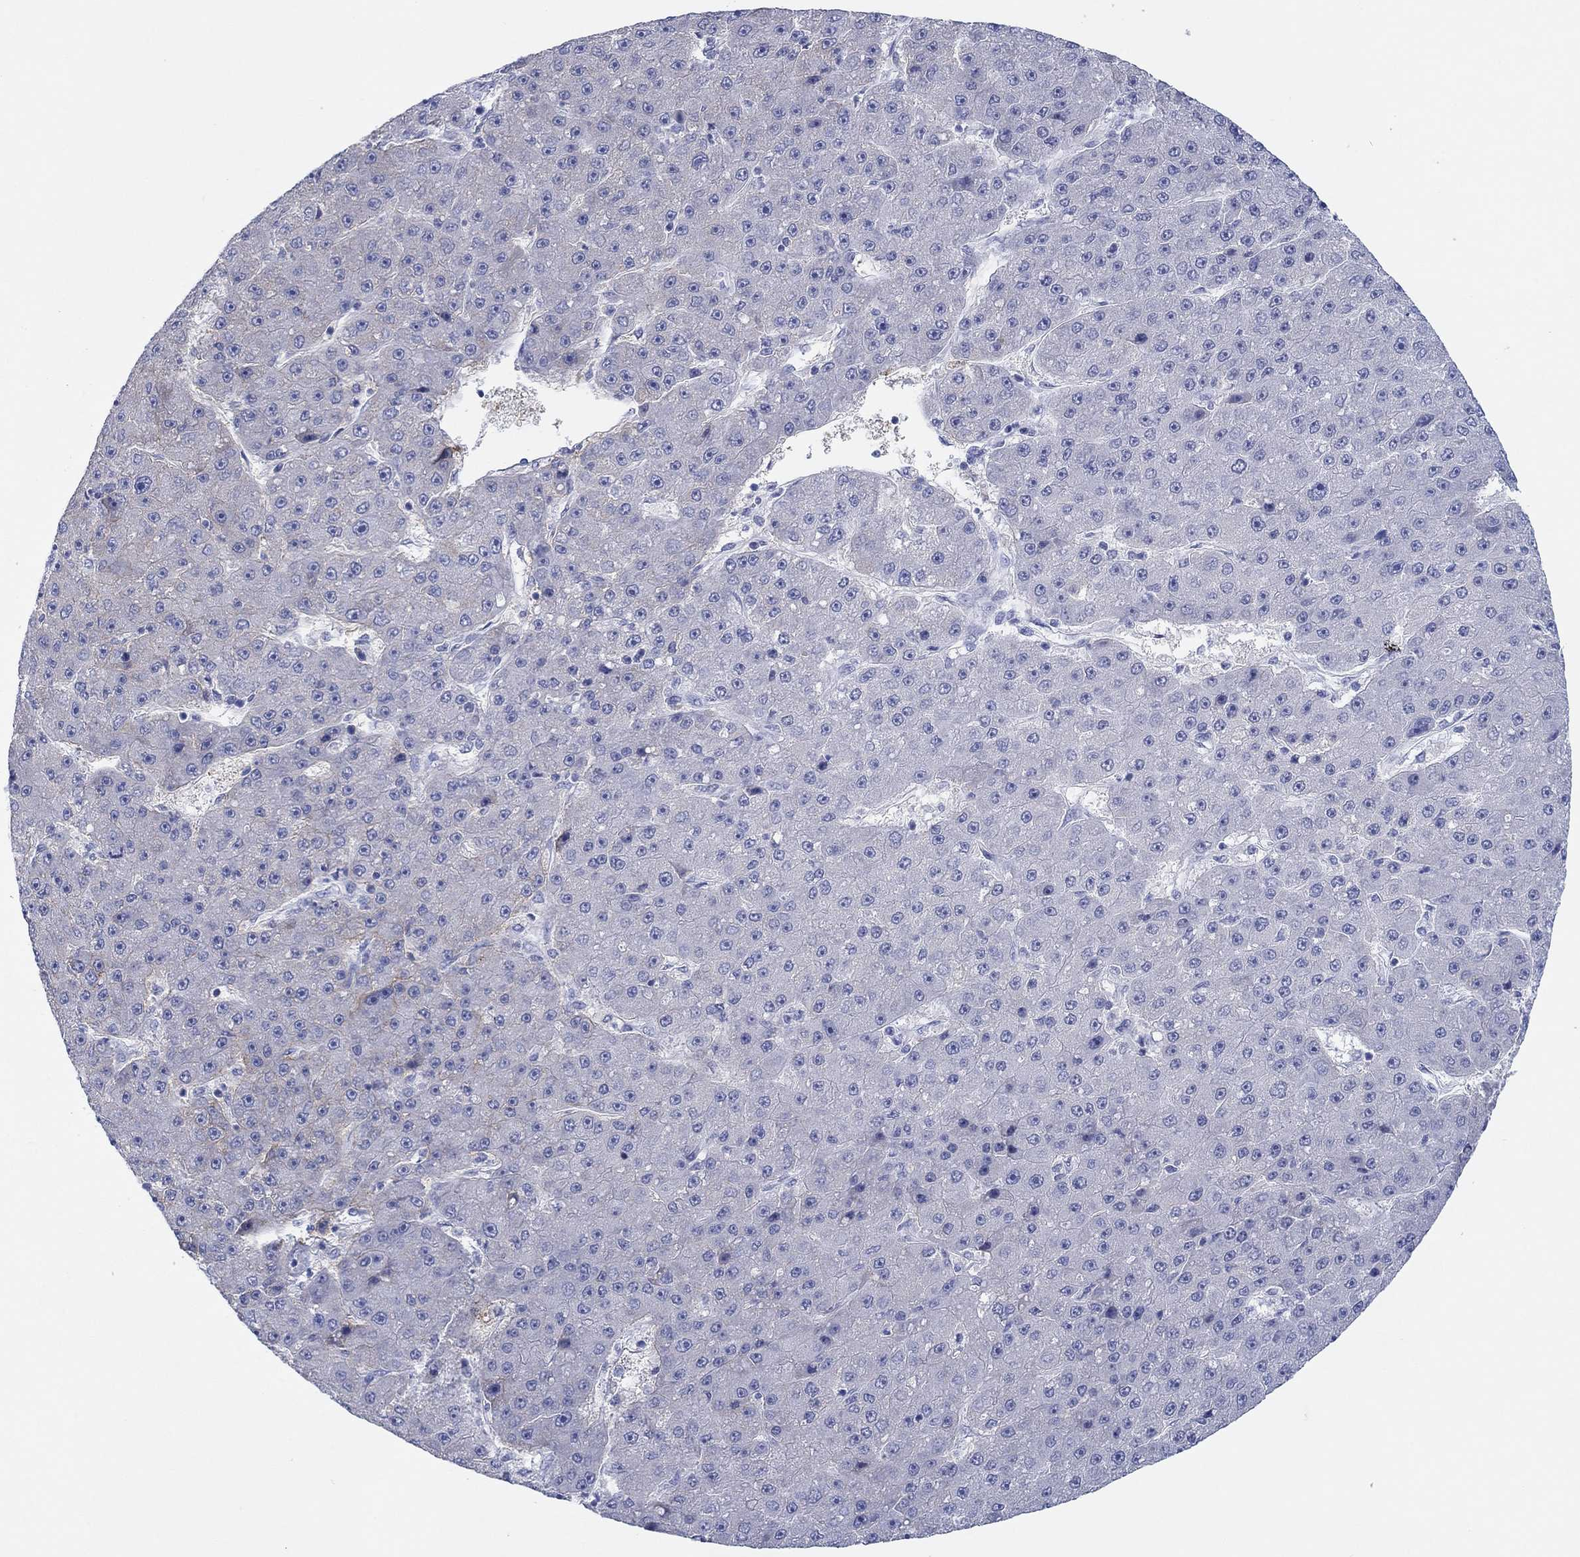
{"staining": {"intensity": "negative", "quantity": "none", "location": "none"}, "tissue": "liver cancer", "cell_type": "Tumor cells", "image_type": "cancer", "snomed": [{"axis": "morphology", "description": "Carcinoma, Hepatocellular, NOS"}, {"axis": "topography", "description": "Liver"}], "caption": "Liver cancer (hepatocellular carcinoma) was stained to show a protein in brown. There is no significant staining in tumor cells.", "gene": "ATP1B1", "patient": {"sex": "male", "age": 67}}